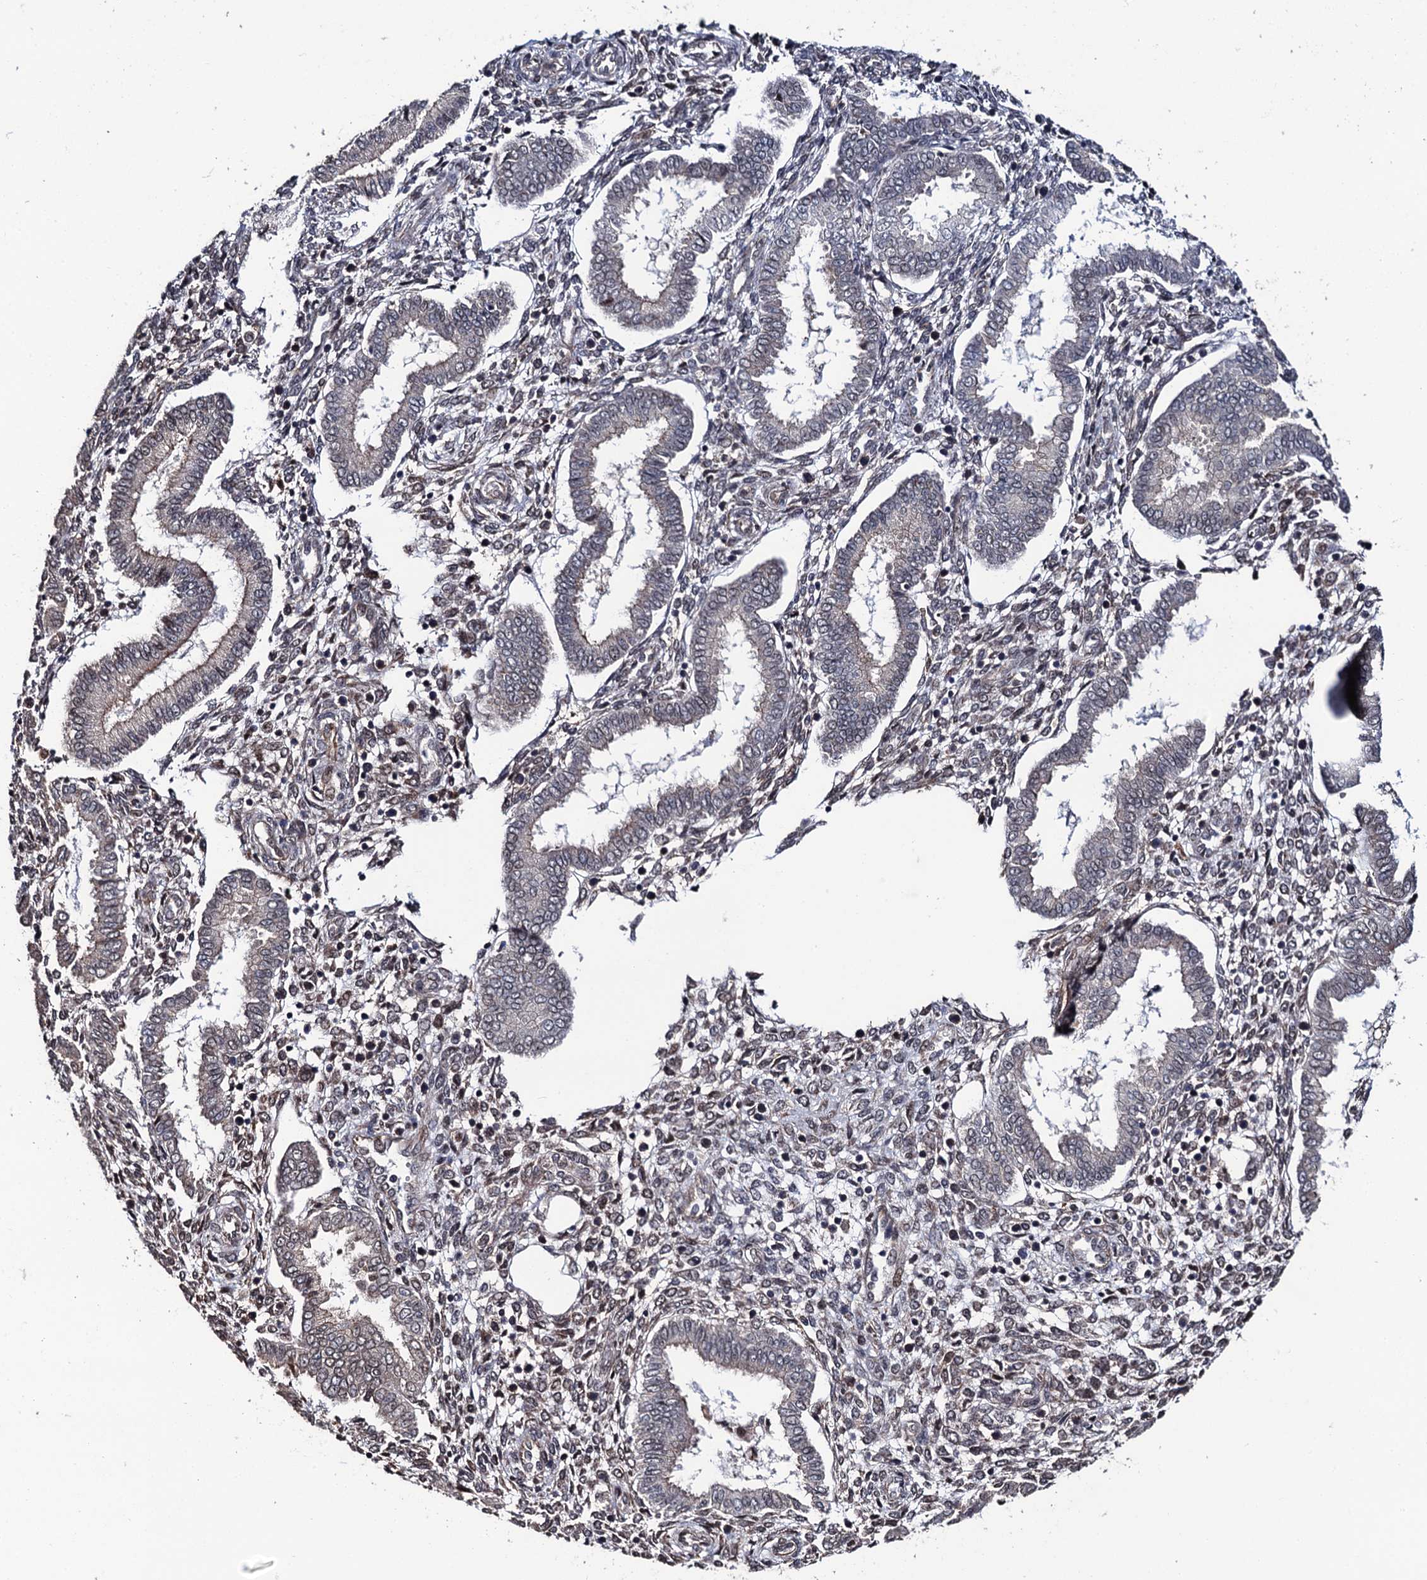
{"staining": {"intensity": "weak", "quantity": "25%-75%", "location": "cytoplasmic/membranous"}, "tissue": "endometrium", "cell_type": "Cells in endometrial stroma", "image_type": "normal", "snomed": [{"axis": "morphology", "description": "Normal tissue, NOS"}, {"axis": "topography", "description": "Endometrium"}], "caption": "Protein analysis of unremarkable endometrium demonstrates weak cytoplasmic/membranous staining in about 25%-75% of cells in endometrial stroma. (DAB (3,3'-diaminobenzidine) = brown stain, brightfield microscopy at high magnification).", "gene": "CDC23", "patient": {"sex": "female", "age": 24}}